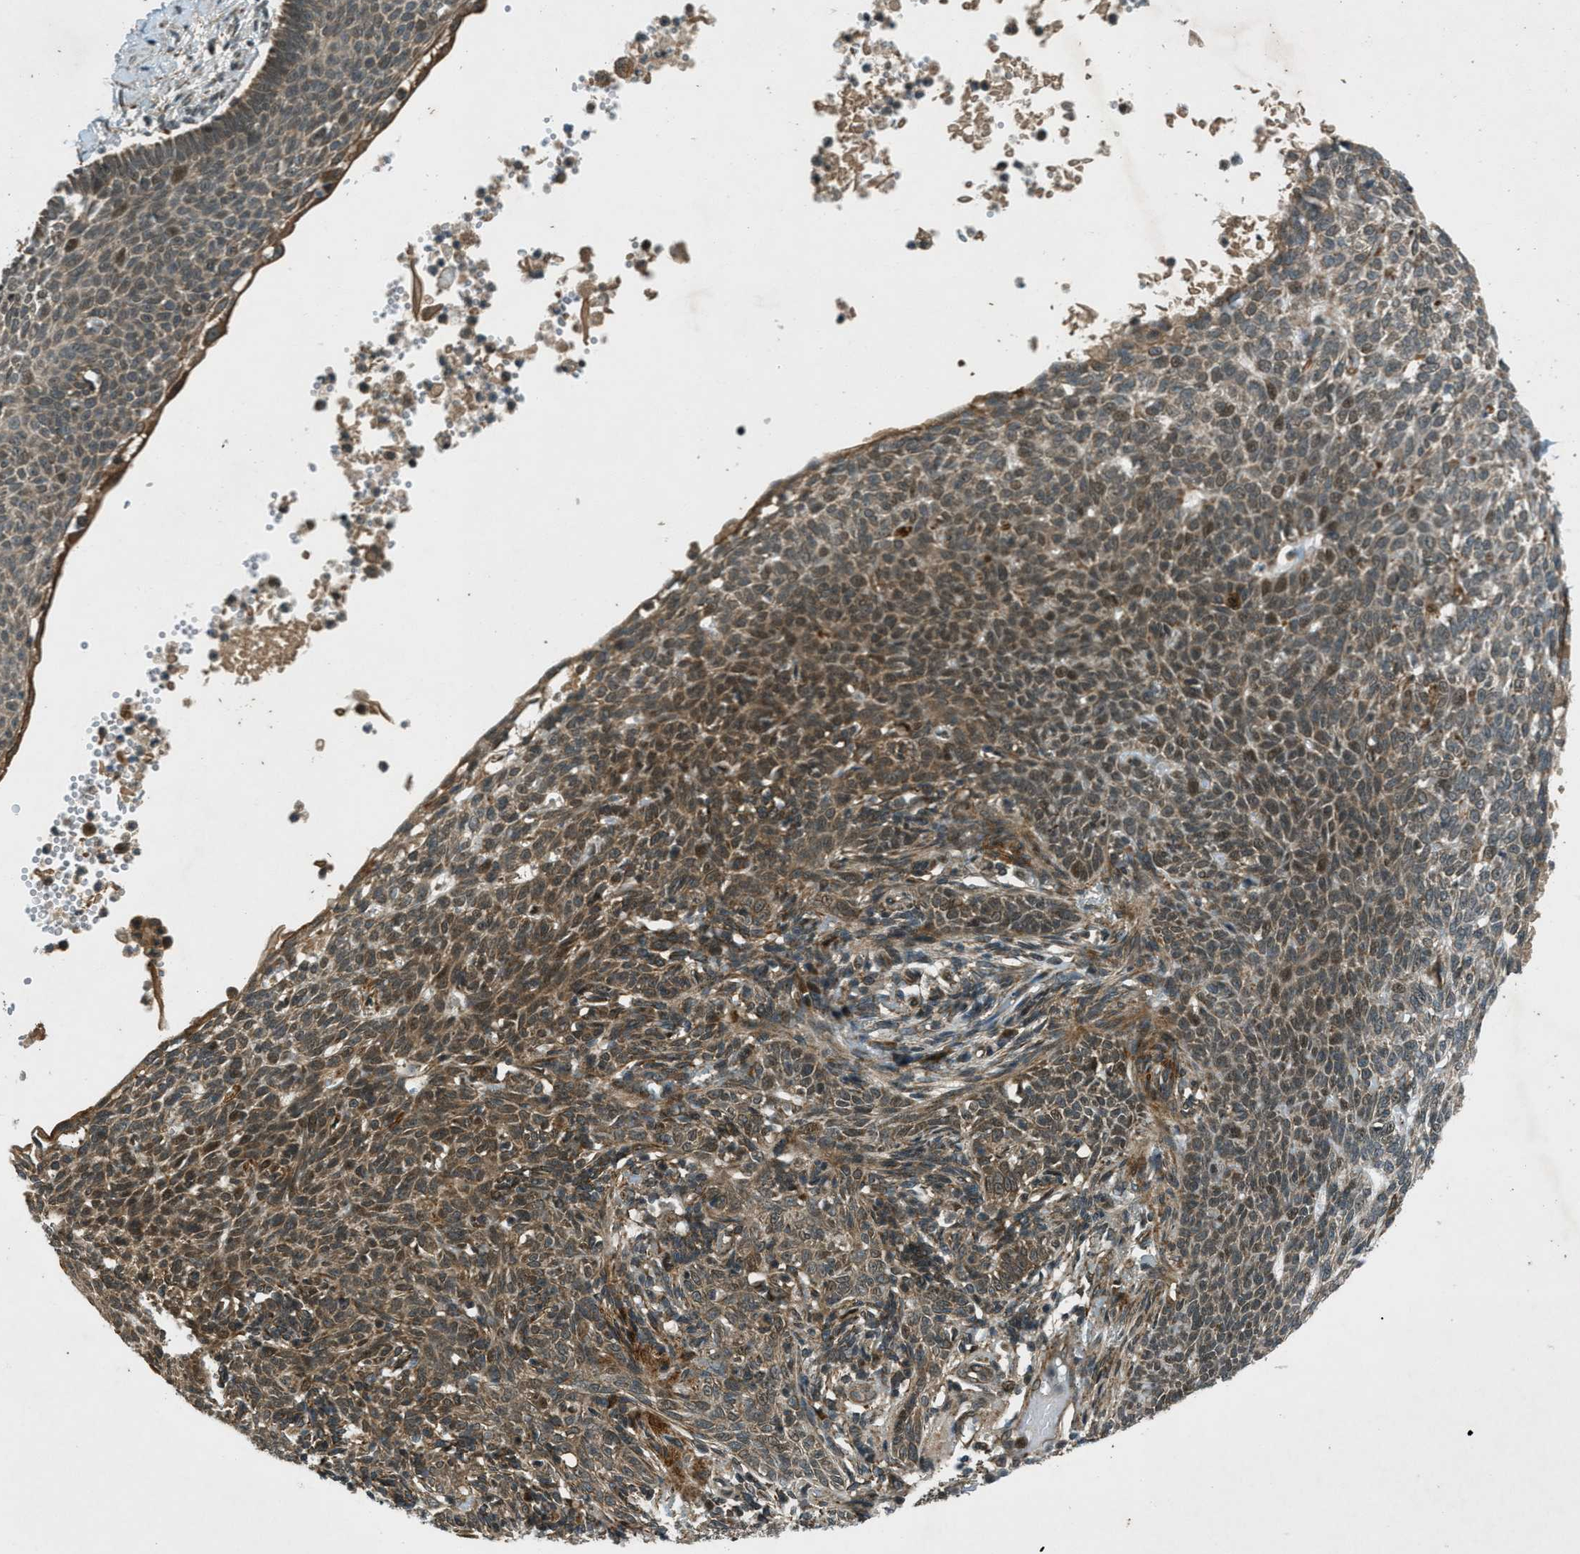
{"staining": {"intensity": "weak", "quantity": ">75%", "location": "cytoplasmic/membranous,nuclear"}, "tissue": "skin cancer", "cell_type": "Tumor cells", "image_type": "cancer", "snomed": [{"axis": "morphology", "description": "Normal tissue, NOS"}, {"axis": "morphology", "description": "Basal cell carcinoma"}, {"axis": "topography", "description": "Skin"}], "caption": "IHC (DAB (3,3'-diaminobenzidine)) staining of human skin cancer (basal cell carcinoma) reveals weak cytoplasmic/membranous and nuclear protein positivity in approximately >75% of tumor cells.", "gene": "EIF2AK3", "patient": {"sex": "male", "age": 87}}